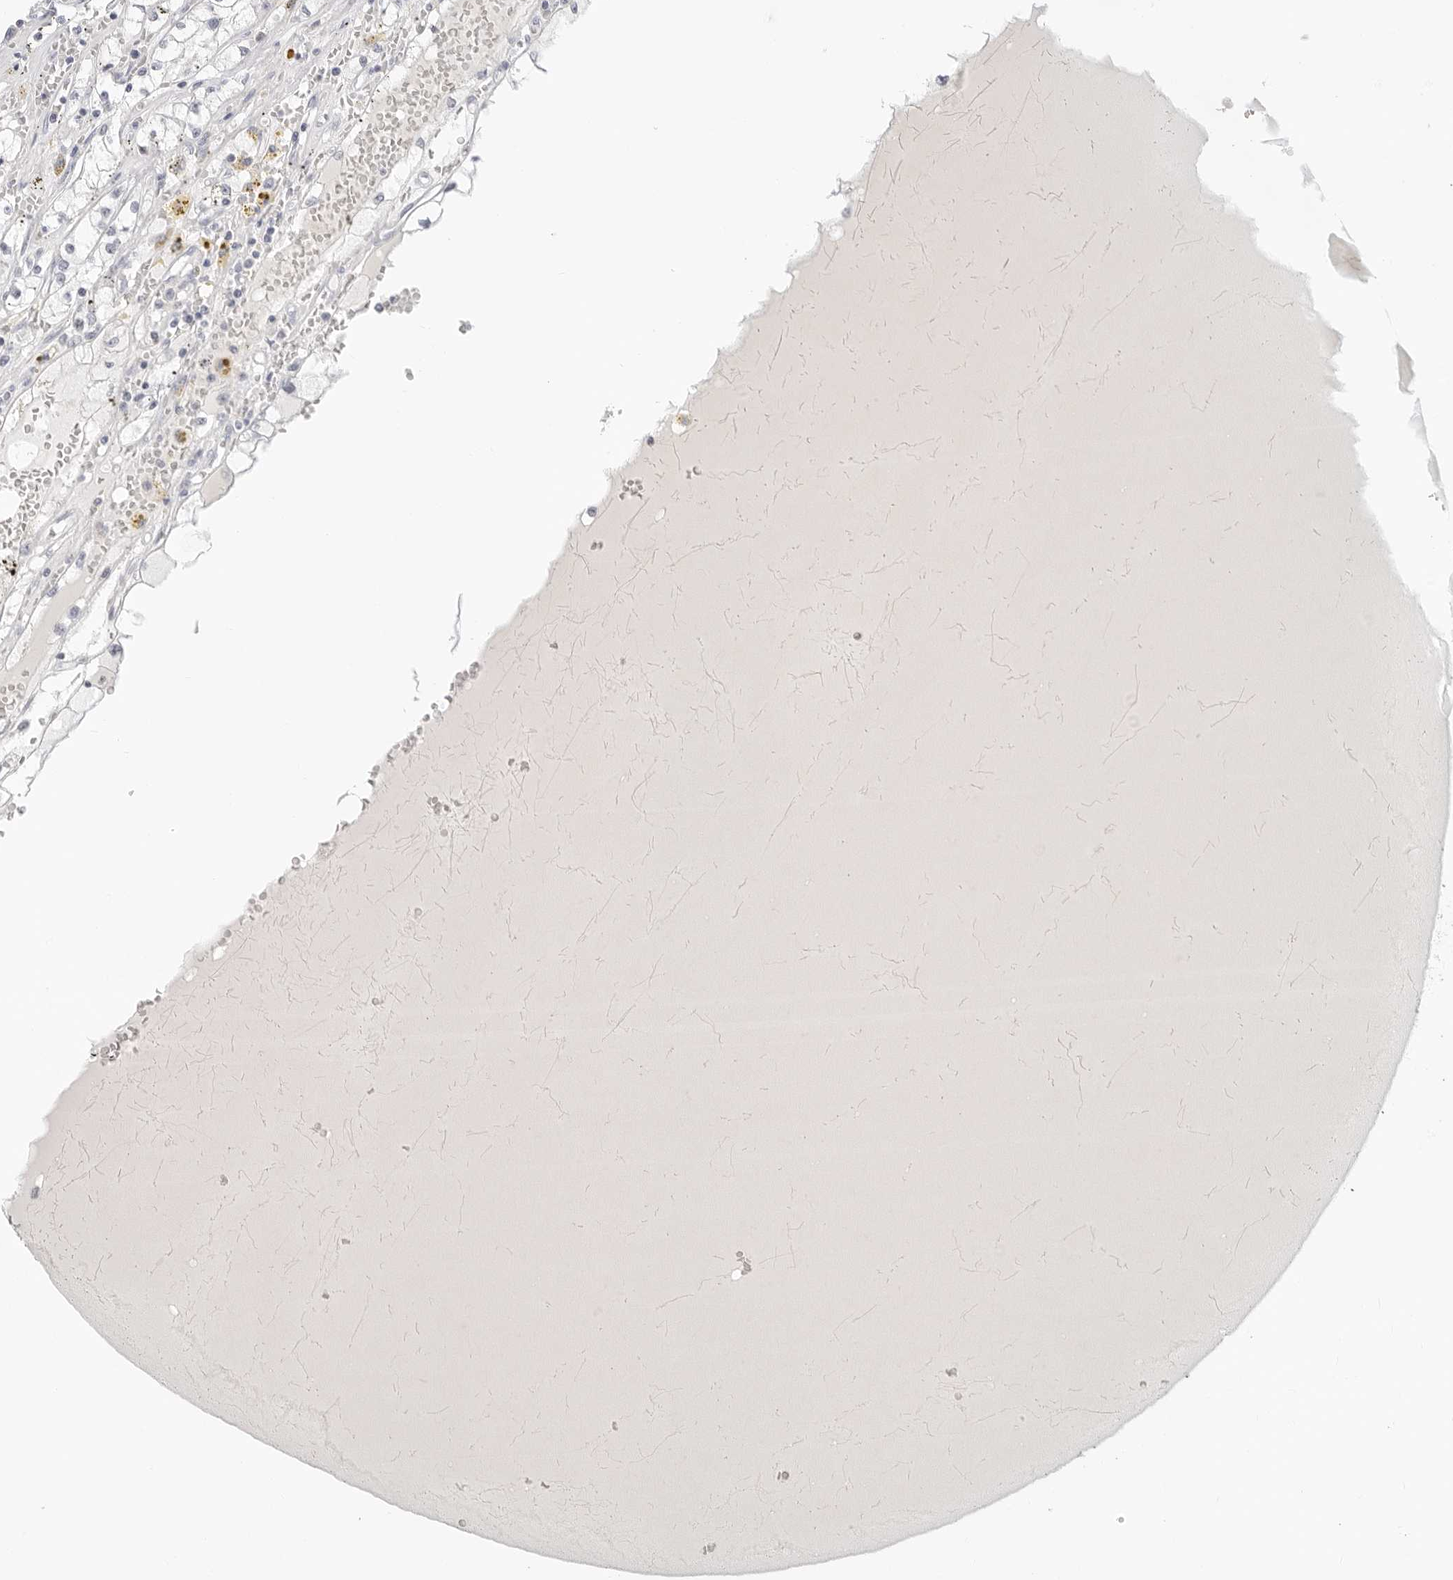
{"staining": {"intensity": "negative", "quantity": "none", "location": "none"}, "tissue": "renal cancer", "cell_type": "Tumor cells", "image_type": "cancer", "snomed": [{"axis": "morphology", "description": "Adenocarcinoma, NOS"}, {"axis": "topography", "description": "Kidney"}], "caption": "There is no significant expression in tumor cells of renal adenocarcinoma.", "gene": "EDN2", "patient": {"sex": "male", "age": 56}}